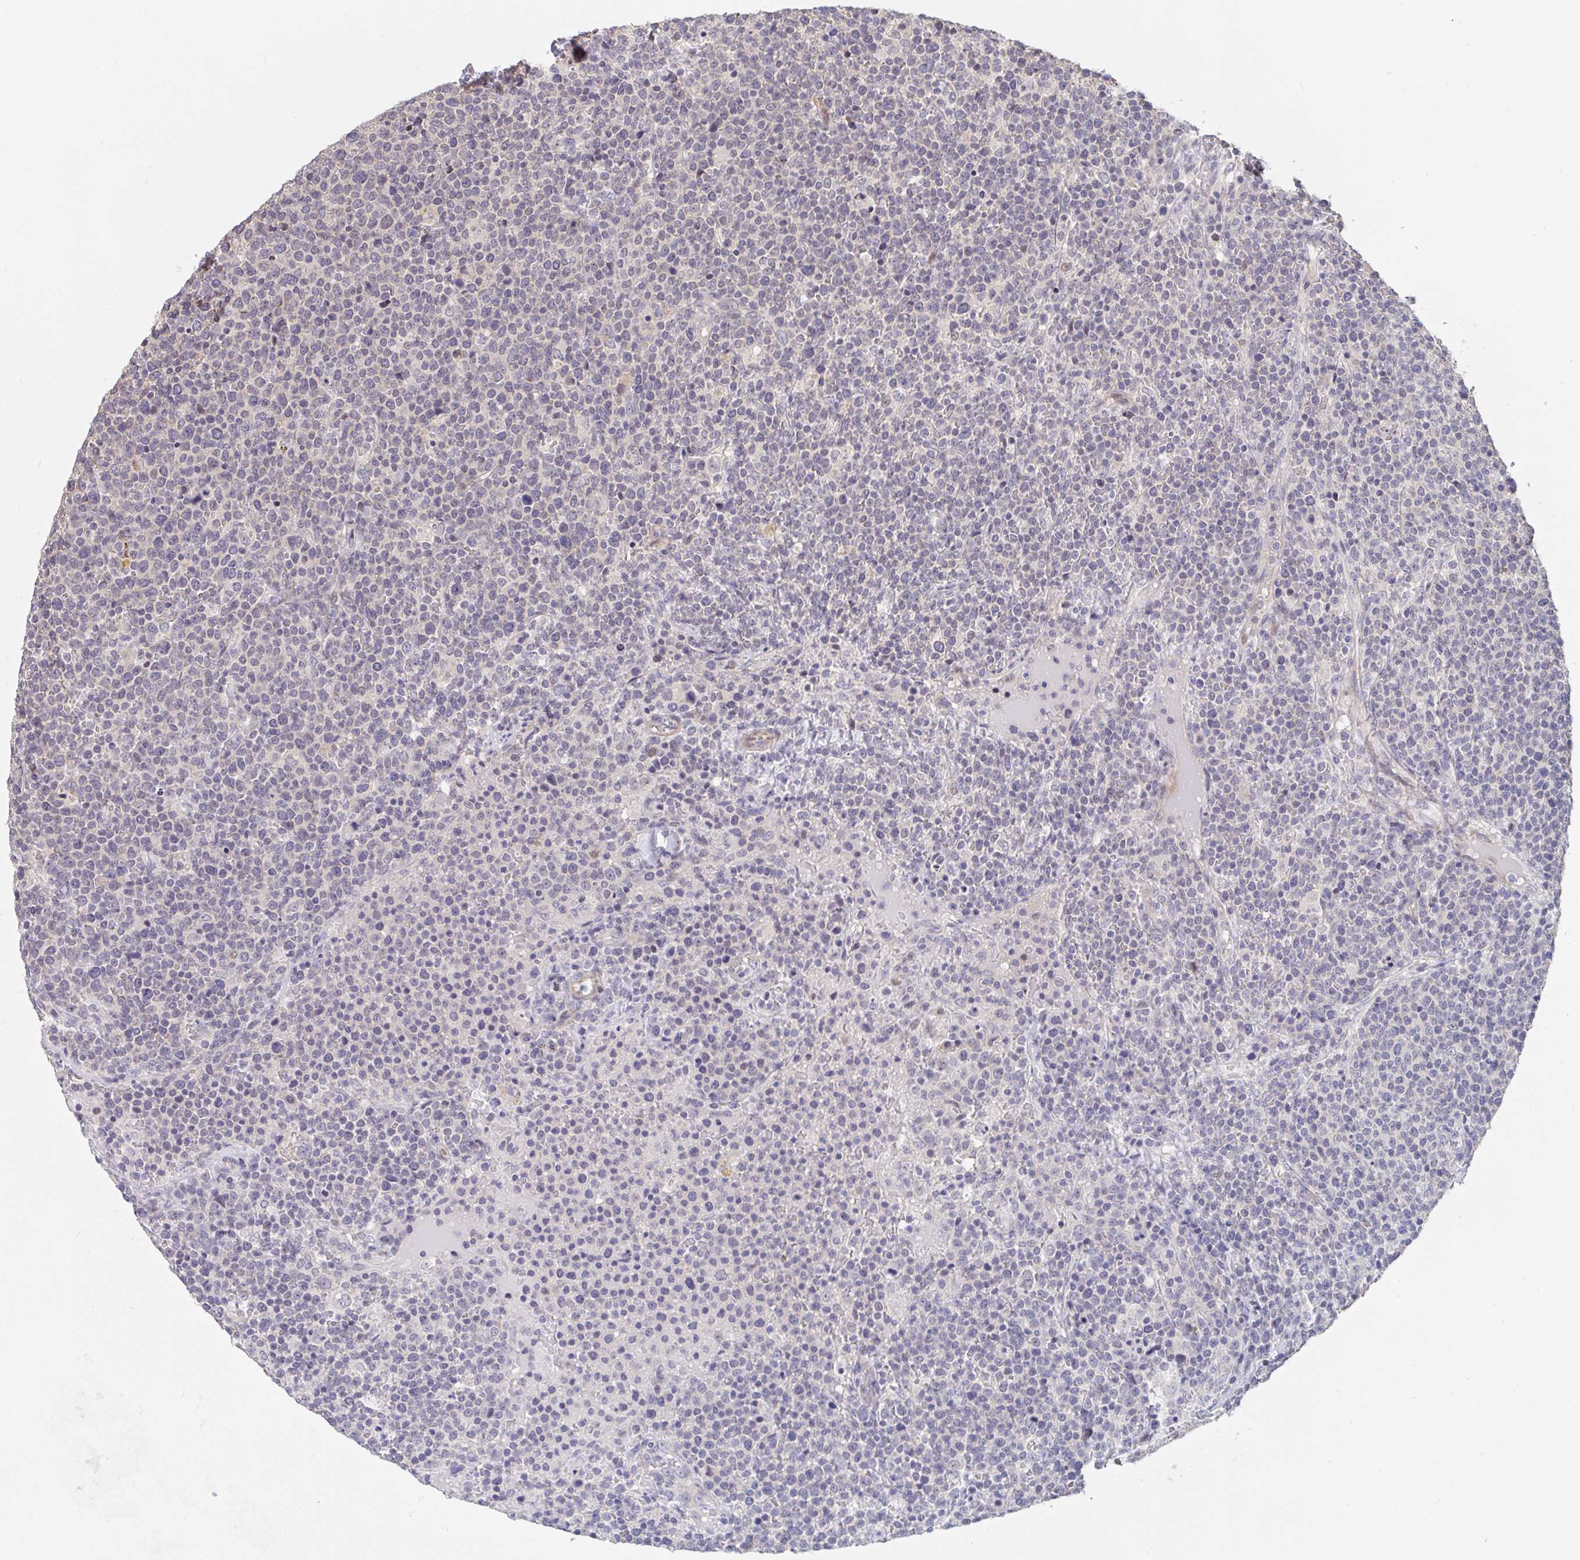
{"staining": {"intensity": "negative", "quantity": "none", "location": "none"}, "tissue": "lymphoma", "cell_type": "Tumor cells", "image_type": "cancer", "snomed": [{"axis": "morphology", "description": "Malignant lymphoma, non-Hodgkin's type, High grade"}, {"axis": "topography", "description": "Lymph node"}], "caption": "High magnification brightfield microscopy of high-grade malignant lymphoma, non-Hodgkin's type stained with DAB (3,3'-diaminobenzidine) (brown) and counterstained with hematoxylin (blue): tumor cells show no significant expression.", "gene": "FAM156B", "patient": {"sex": "male", "age": 61}}